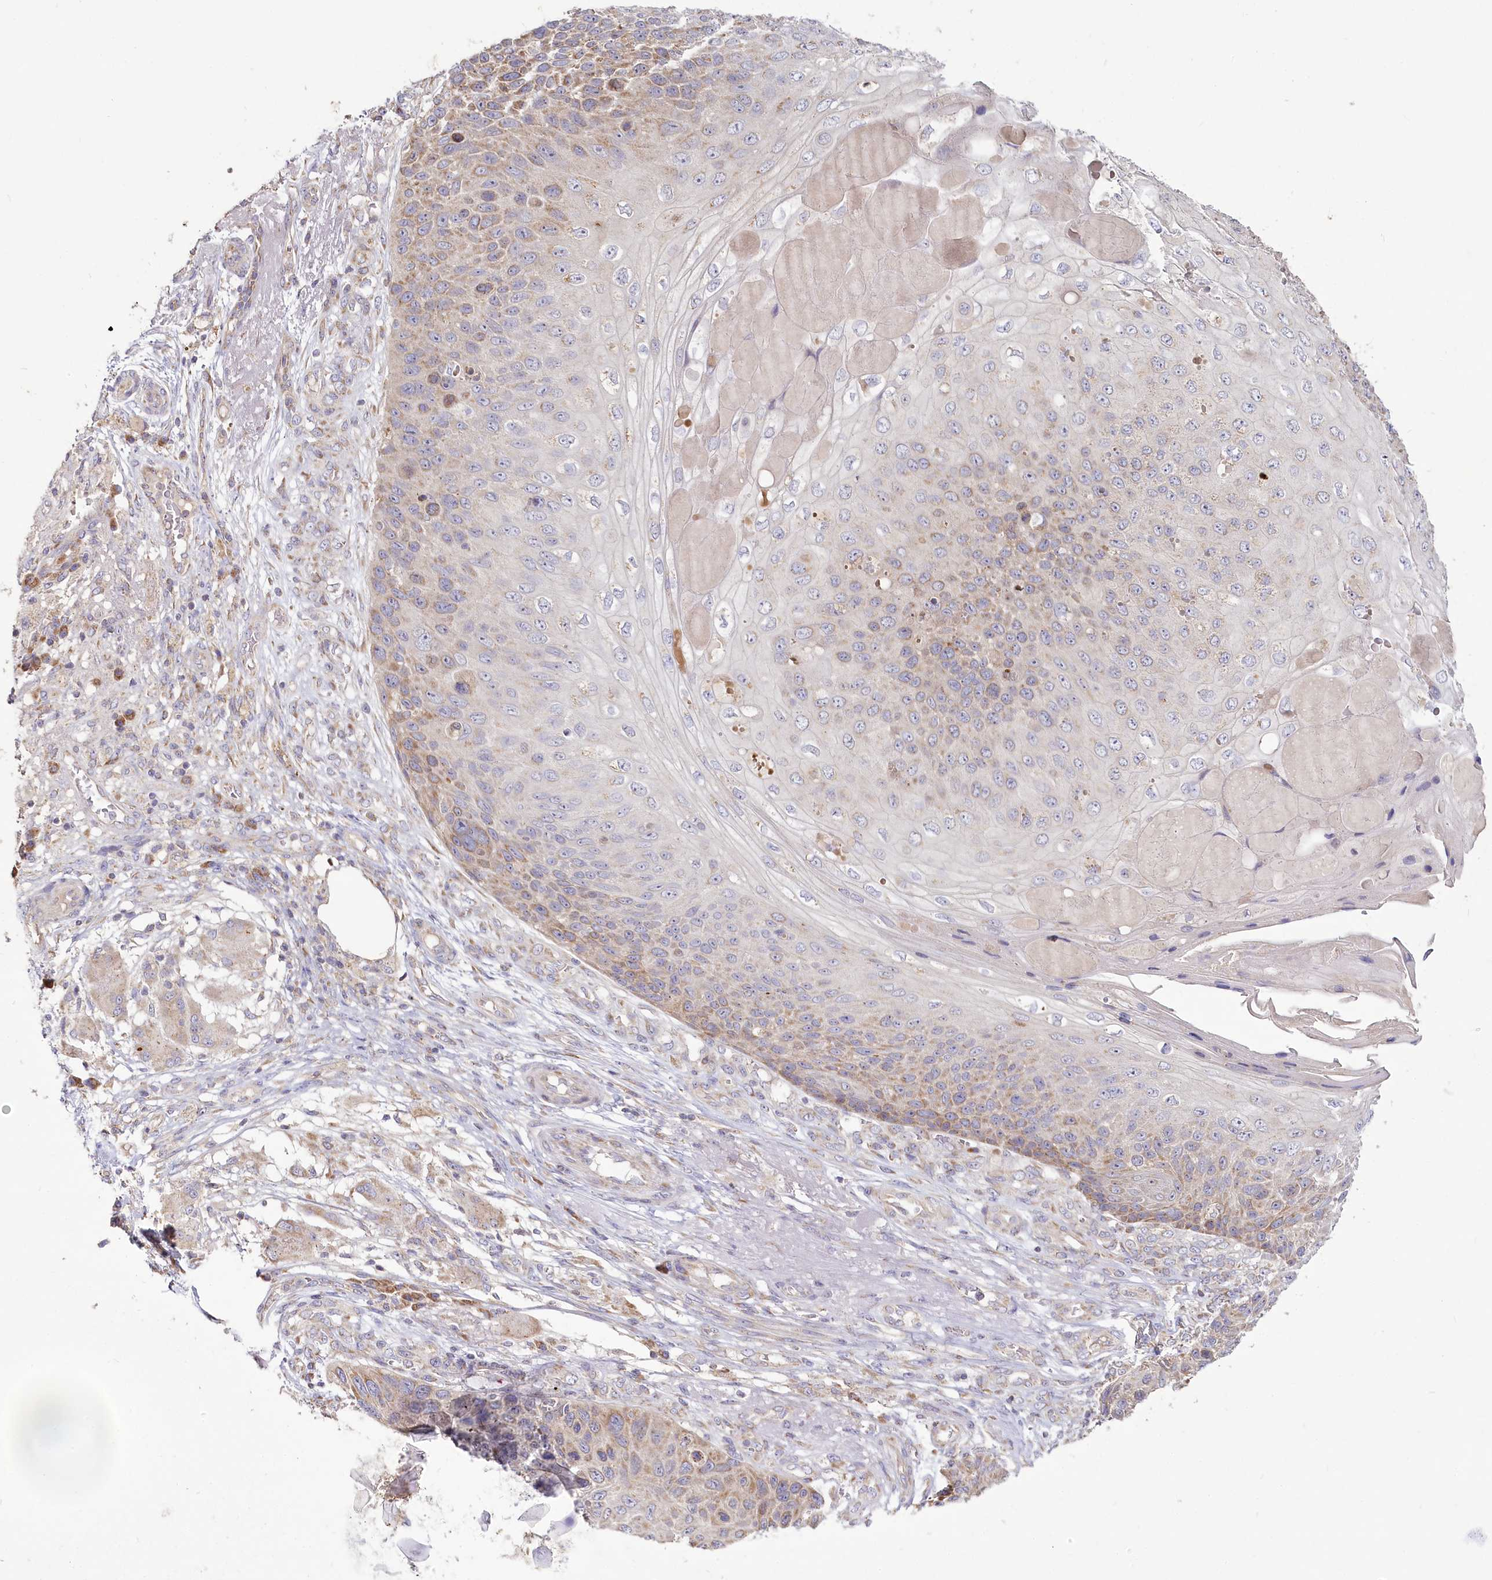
{"staining": {"intensity": "moderate", "quantity": "25%-75%", "location": "cytoplasmic/membranous"}, "tissue": "skin cancer", "cell_type": "Tumor cells", "image_type": "cancer", "snomed": [{"axis": "morphology", "description": "Squamous cell carcinoma, NOS"}, {"axis": "topography", "description": "Skin"}], "caption": "Immunohistochemical staining of human skin cancer (squamous cell carcinoma) demonstrates medium levels of moderate cytoplasmic/membranous protein expression in approximately 25%-75% of tumor cells. (Brightfield microscopy of DAB IHC at high magnification).", "gene": "ACOX2", "patient": {"sex": "female", "age": 88}}